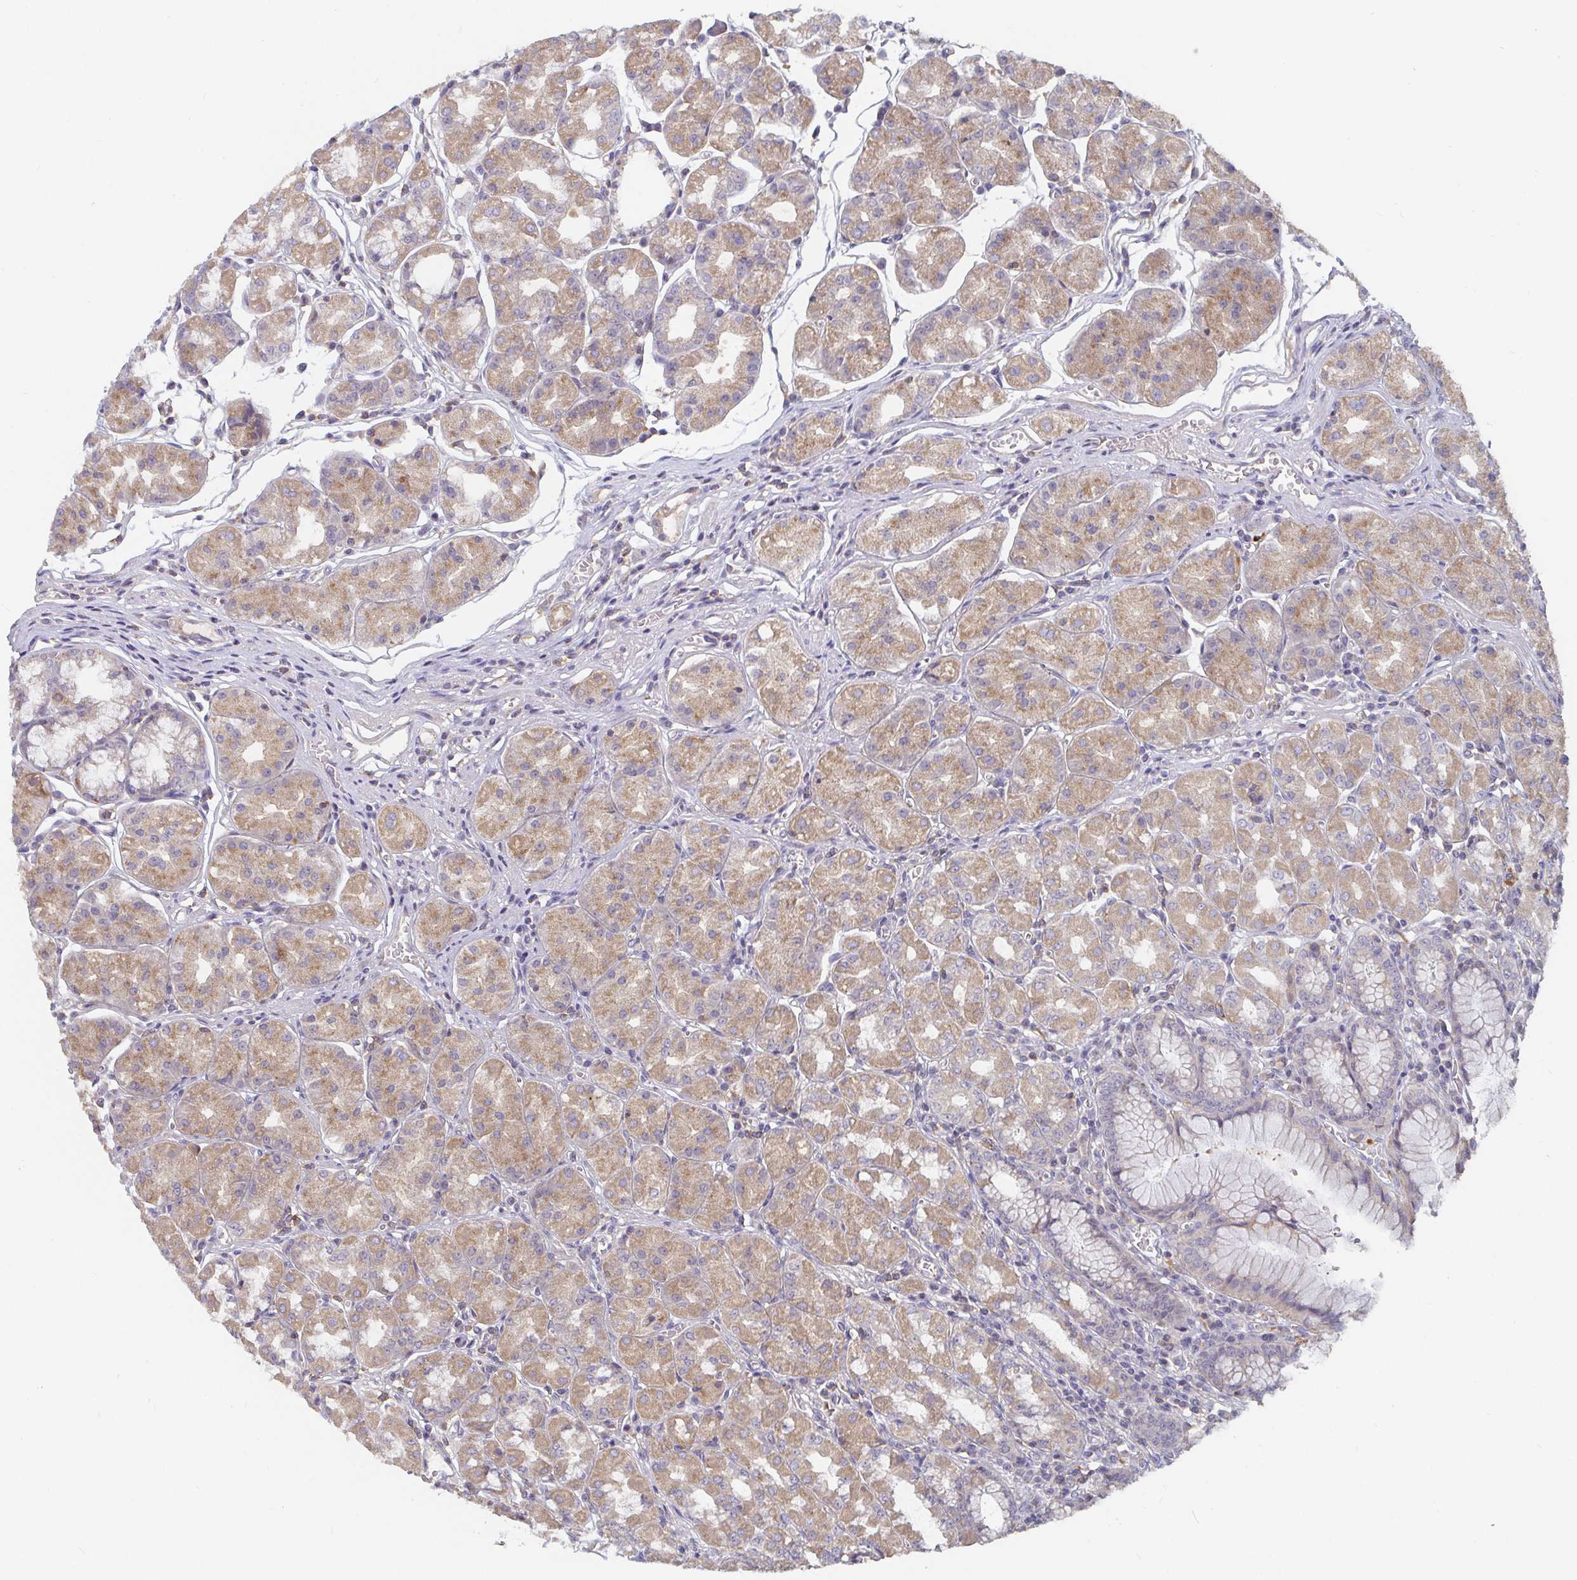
{"staining": {"intensity": "weak", "quantity": "25%-75%", "location": "cytoplasmic/membranous"}, "tissue": "stomach", "cell_type": "Glandular cells", "image_type": "normal", "snomed": [{"axis": "morphology", "description": "Normal tissue, NOS"}, {"axis": "topography", "description": "Stomach"}], "caption": "The photomicrograph exhibits a brown stain indicating the presence of a protein in the cytoplasmic/membranous of glandular cells in stomach.", "gene": "CDH18", "patient": {"sex": "male", "age": 55}}